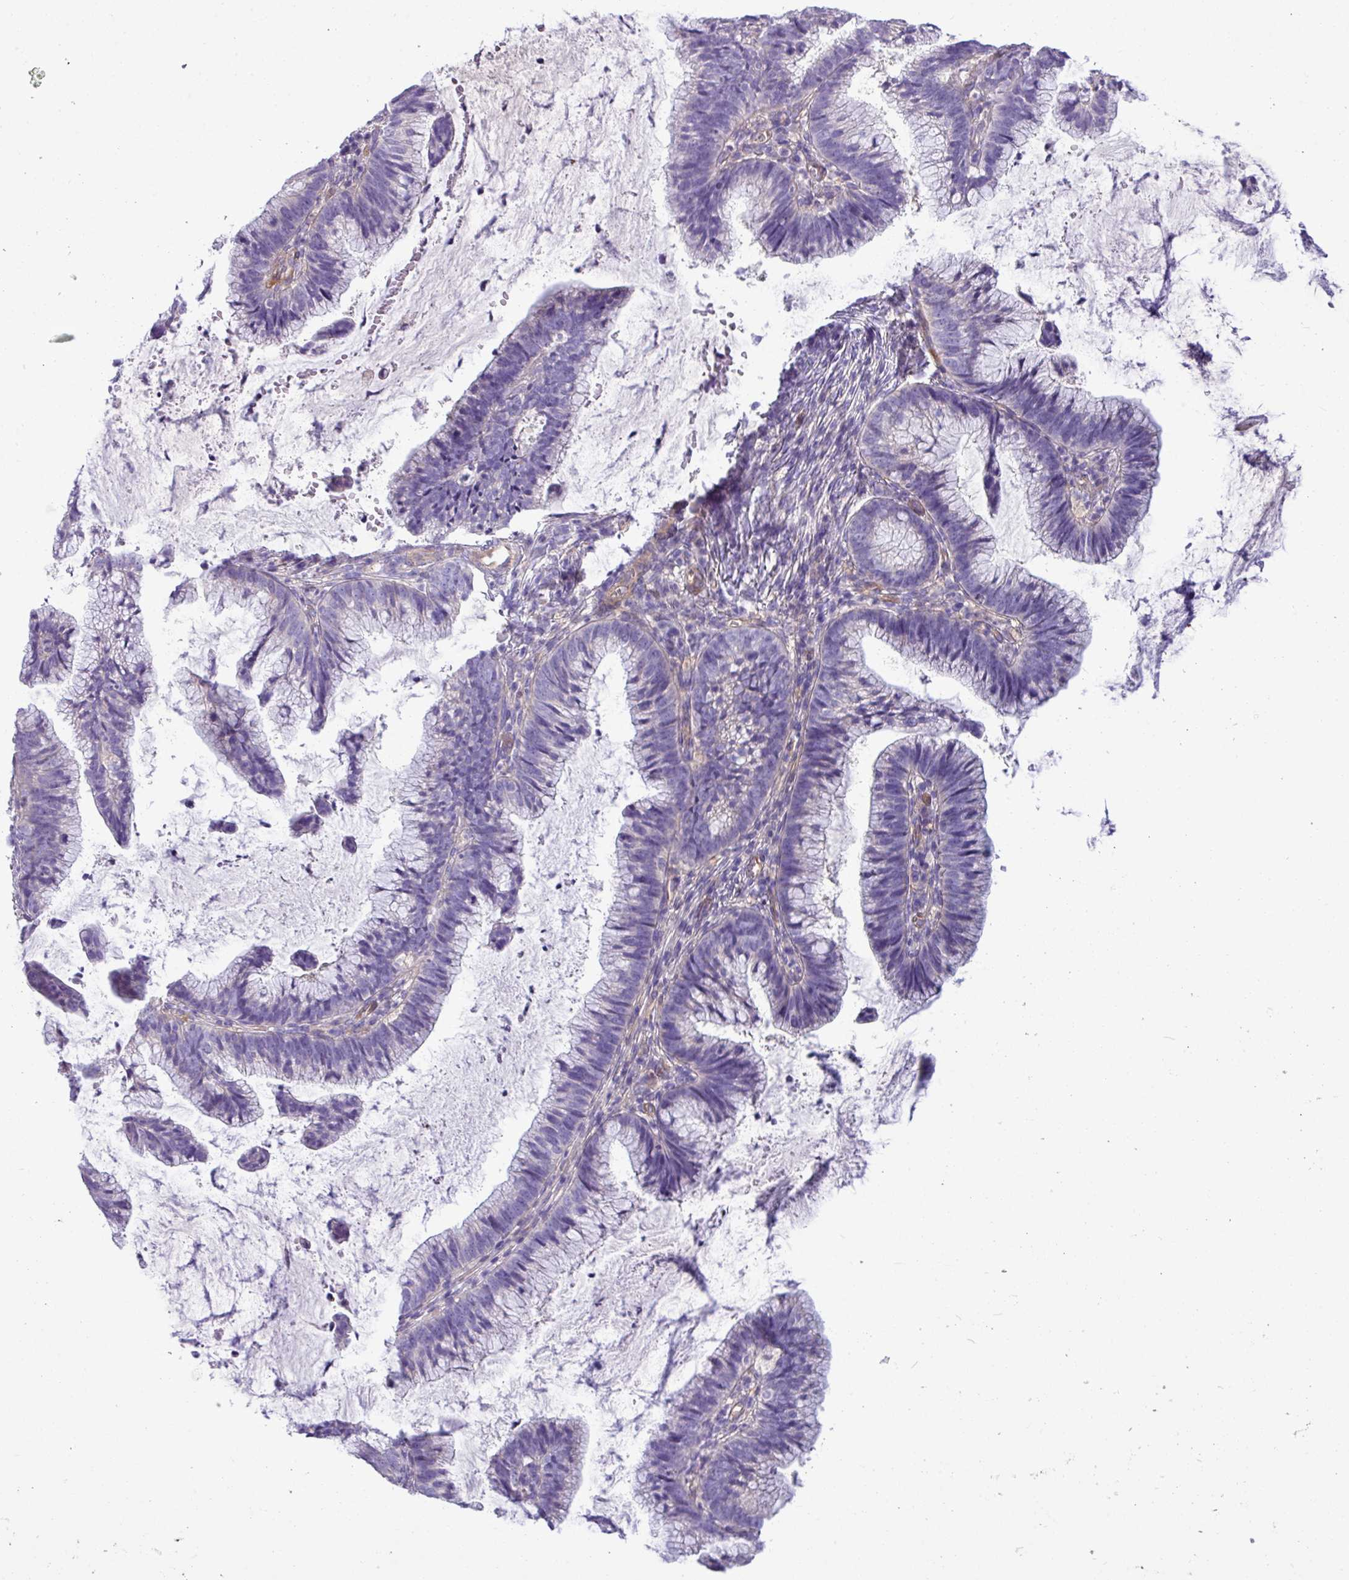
{"staining": {"intensity": "negative", "quantity": "none", "location": "none"}, "tissue": "cervical cancer", "cell_type": "Tumor cells", "image_type": "cancer", "snomed": [{"axis": "morphology", "description": "Adenocarcinoma, NOS"}, {"axis": "topography", "description": "Cervix"}], "caption": "Protein analysis of adenocarcinoma (cervical) demonstrates no significant positivity in tumor cells.", "gene": "KIRREL3", "patient": {"sex": "female", "age": 36}}